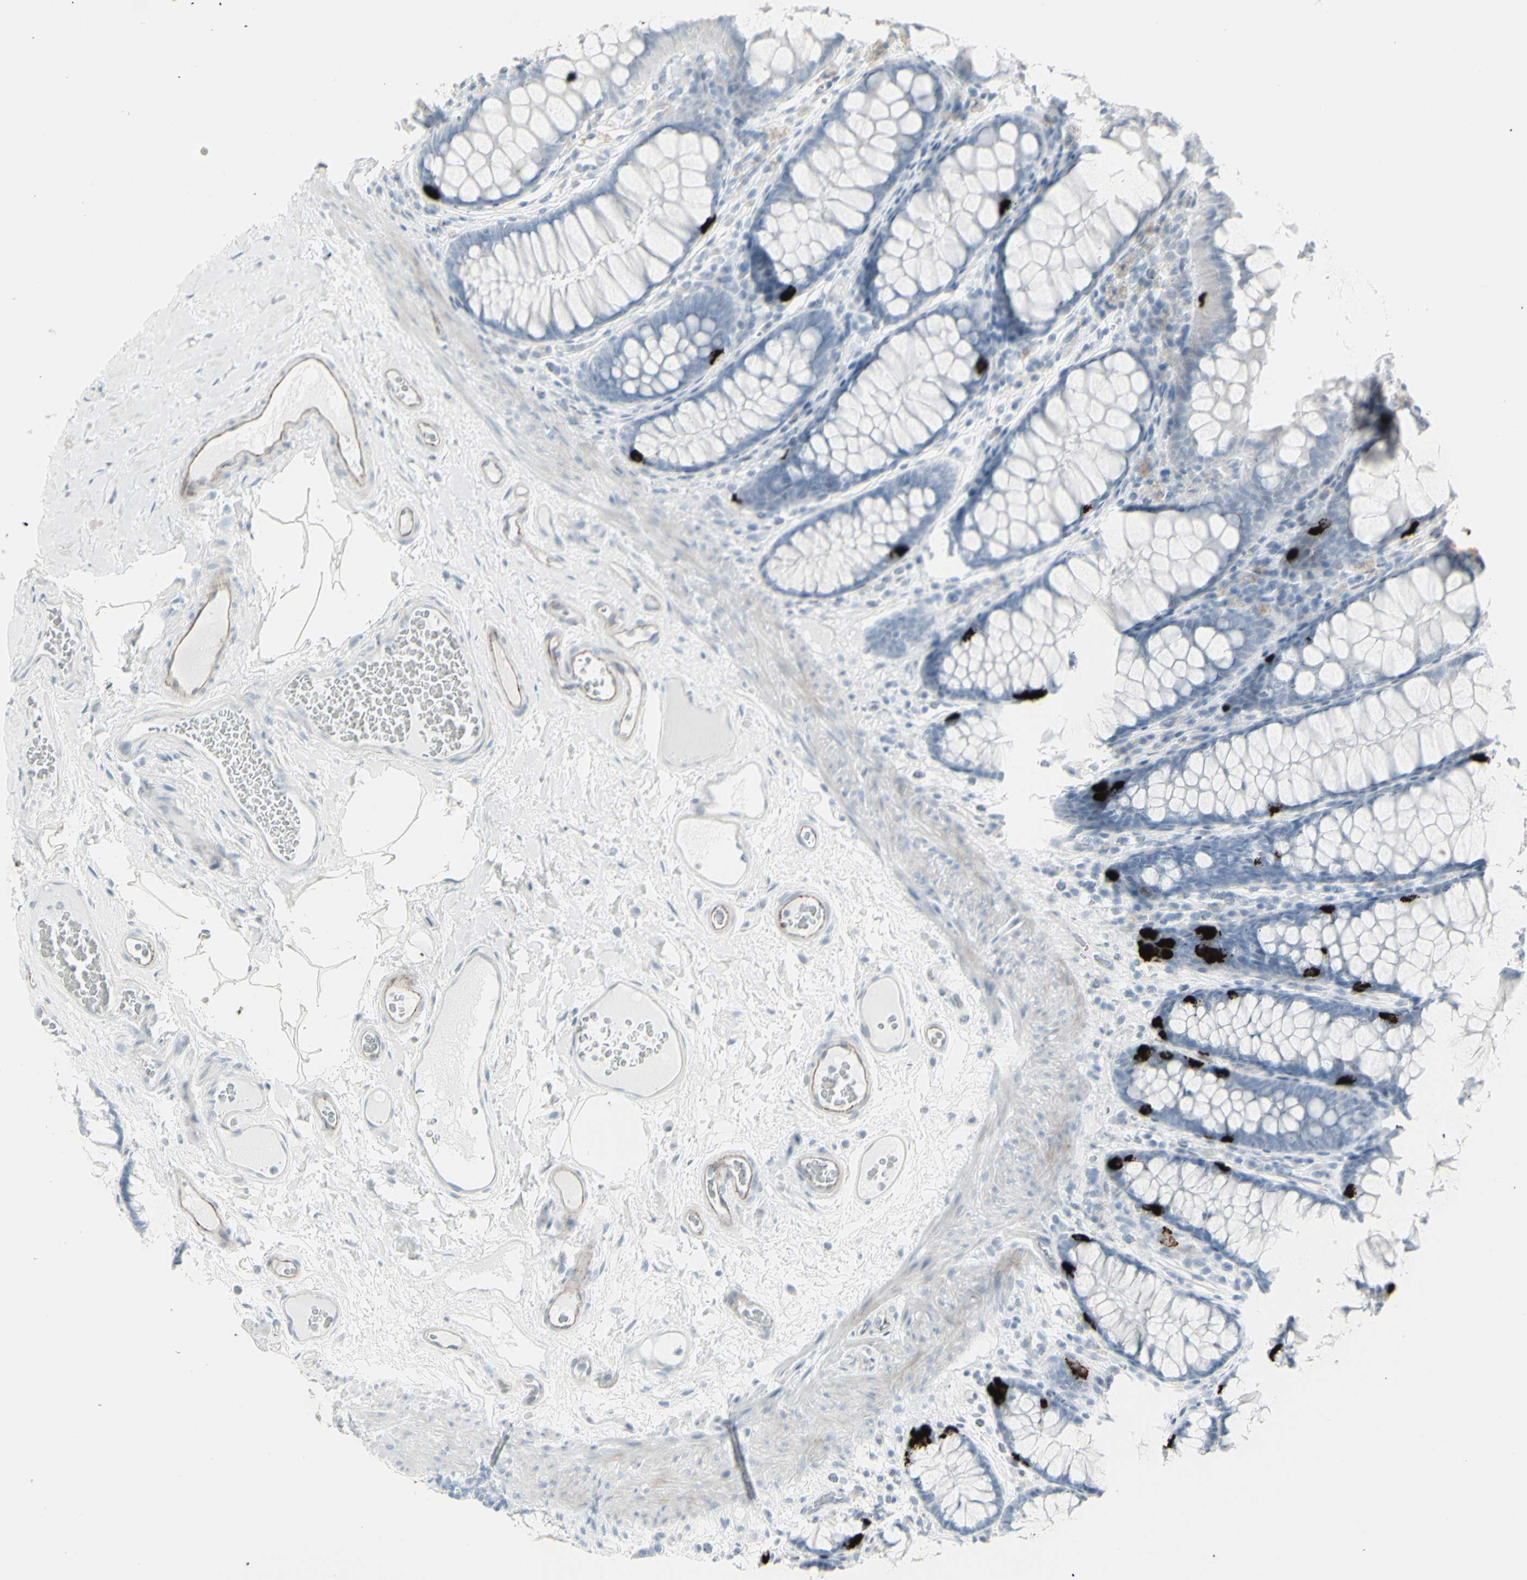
{"staining": {"intensity": "weak", "quantity": "25%-75%", "location": "cytoplasmic/membranous"}, "tissue": "colon", "cell_type": "Endothelial cells", "image_type": "normal", "snomed": [{"axis": "morphology", "description": "Normal tissue, NOS"}, {"axis": "topography", "description": "Colon"}], "caption": "Brown immunohistochemical staining in normal colon shows weak cytoplasmic/membranous staining in about 25%-75% of endothelial cells.", "gene": "YBX2", "patient": {"sex": "female", "age": 55}}